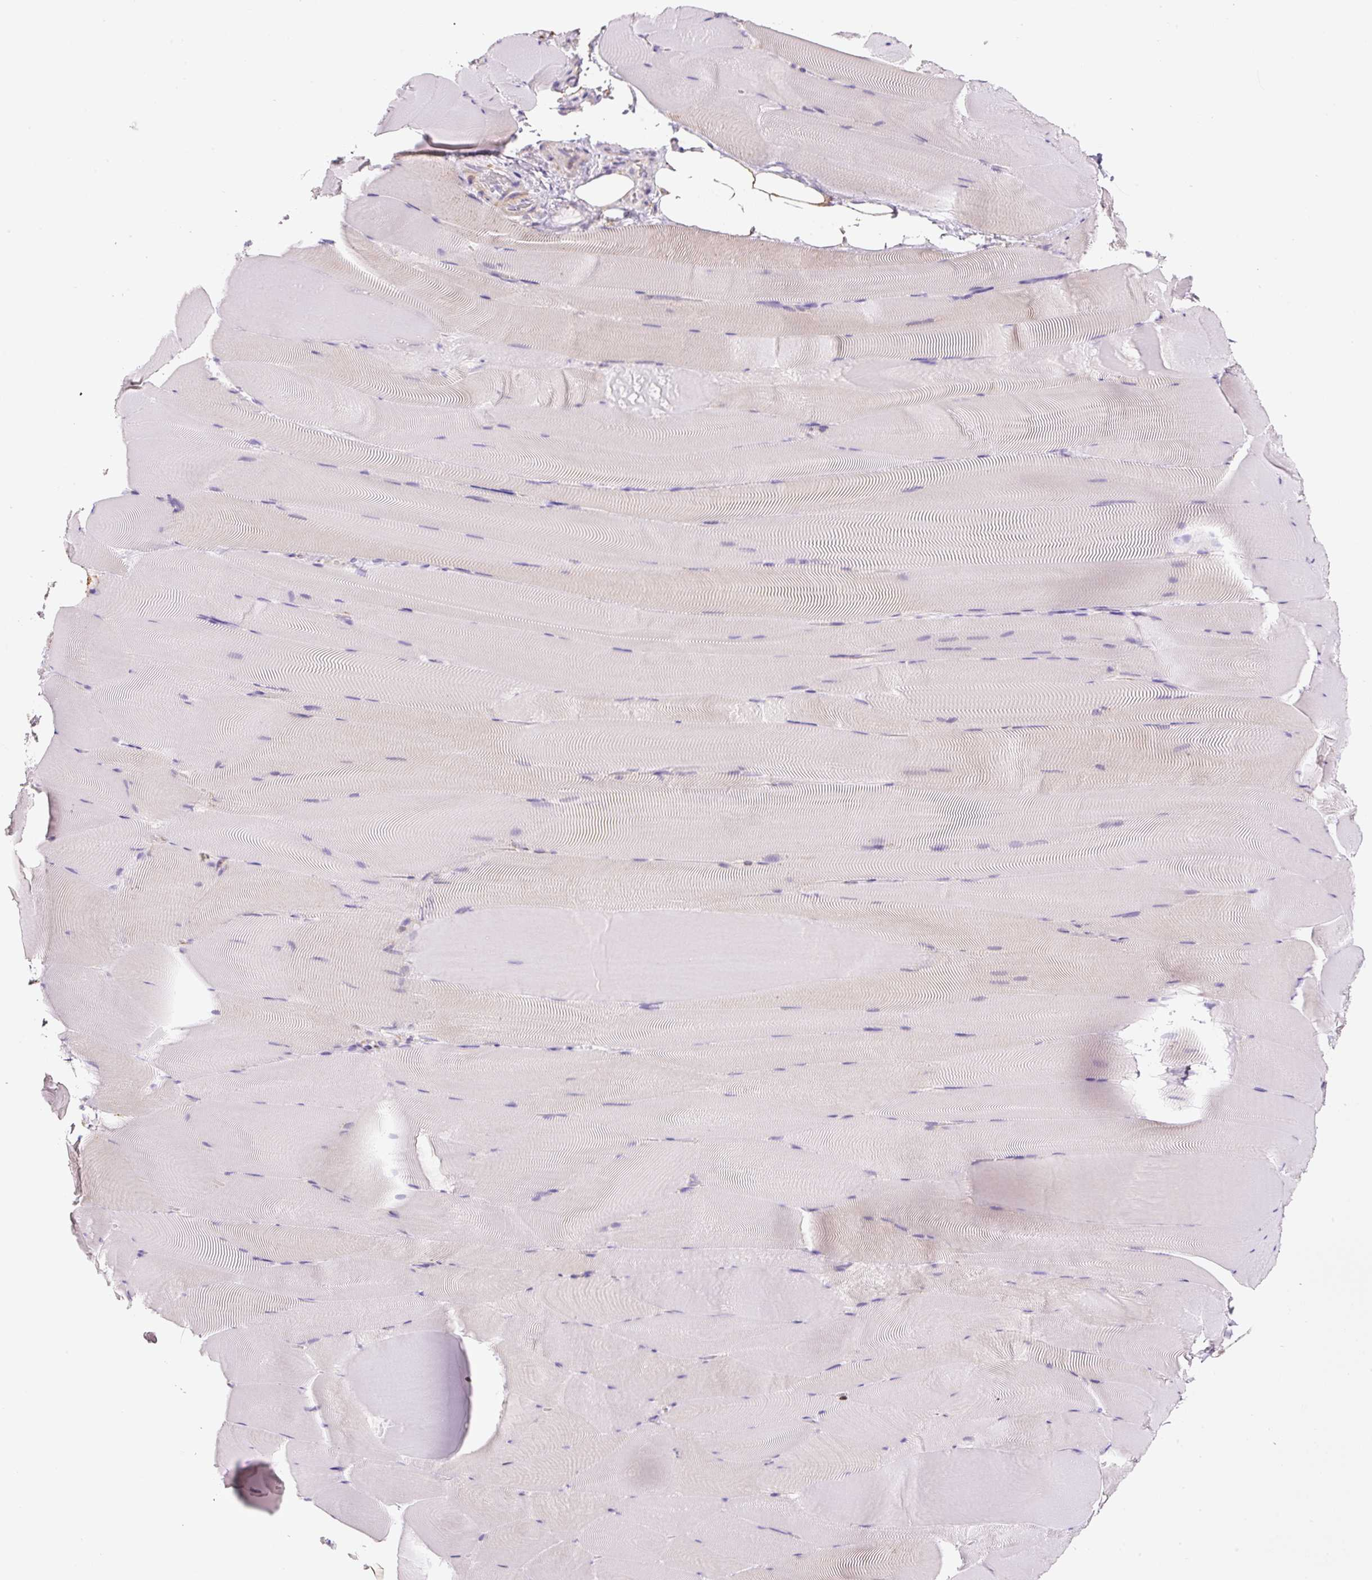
{"staining": {"intensity": "negative", "quantity": "none", "location": "none"}, "tissue": "skeletal muscle", "cell_type": "Myocytes", "image_type": "normal", "snomed": [{"axis": "morphology", "description": "Normal tissue, NOS"}, {"axis": "topography", "description": "Skeletal muscle"}], "caption": "Myocytes show no significant positivity in unremarkable skeletal muscle. (Stains: DAB (3,3'-diaminobenzidine) immunohistochemistry with hematoxylin counter stain, Microscopy: brightfield microscopy at high magnification).", "gene": "TMEM8B", "patient": {"sex": "female", "age": 64}}